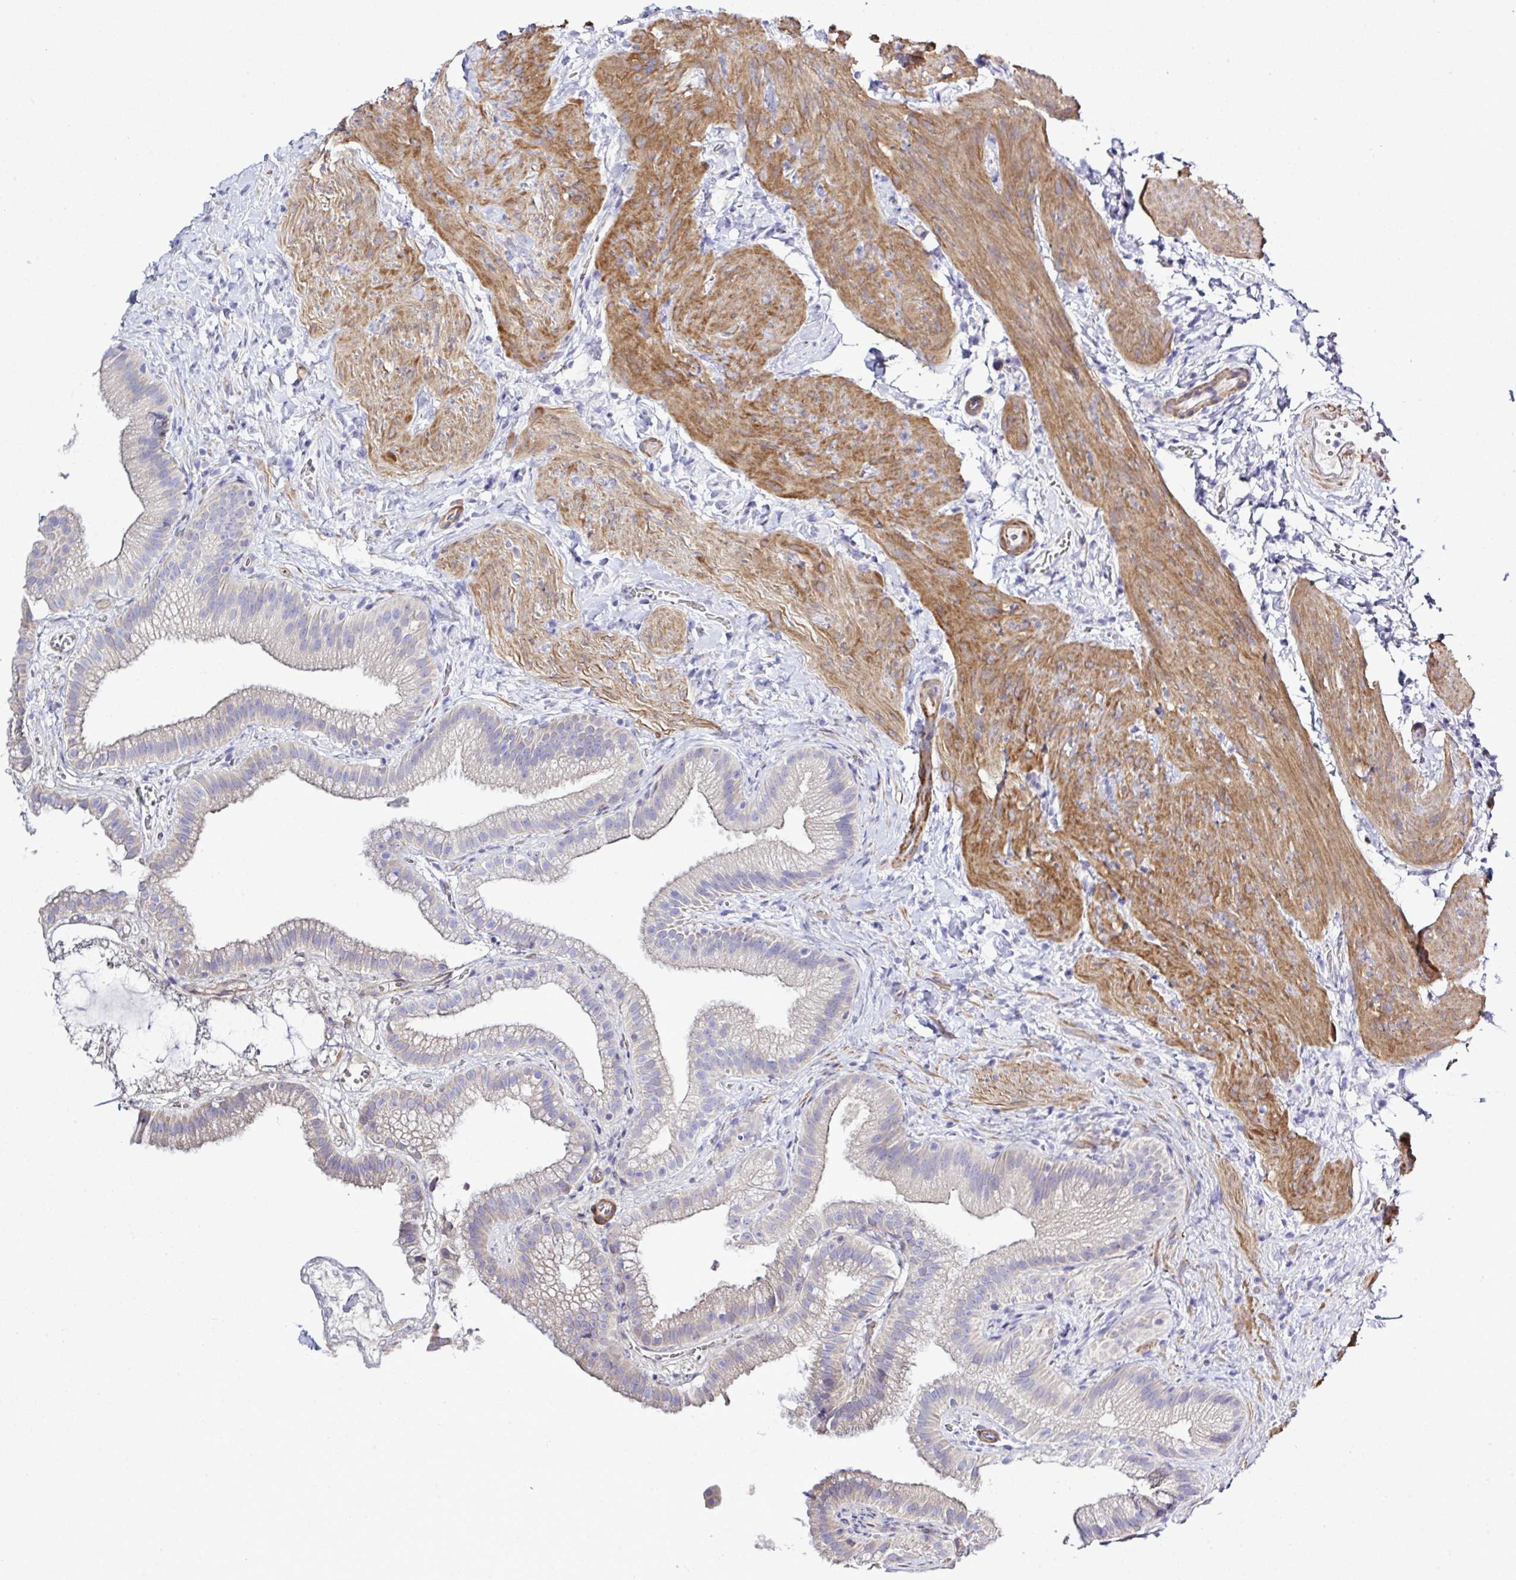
{"staining": {"intensity": "negative", "quantity": "none", "location": "none"}, "tissue": "gallbladder", "cell_type": "Glandular cells", "image_type": "normal", "snomed": [{"axis": "morphology", "description": "Normal tissue, NOS"}, {"axis": "topography", "description": "Gallbladder"}], "caption": "IHC of benign human gallbladder shows no staining in glandular cells.", "gene": "MED11", "patient": {"sex": "female", "age": 63}}